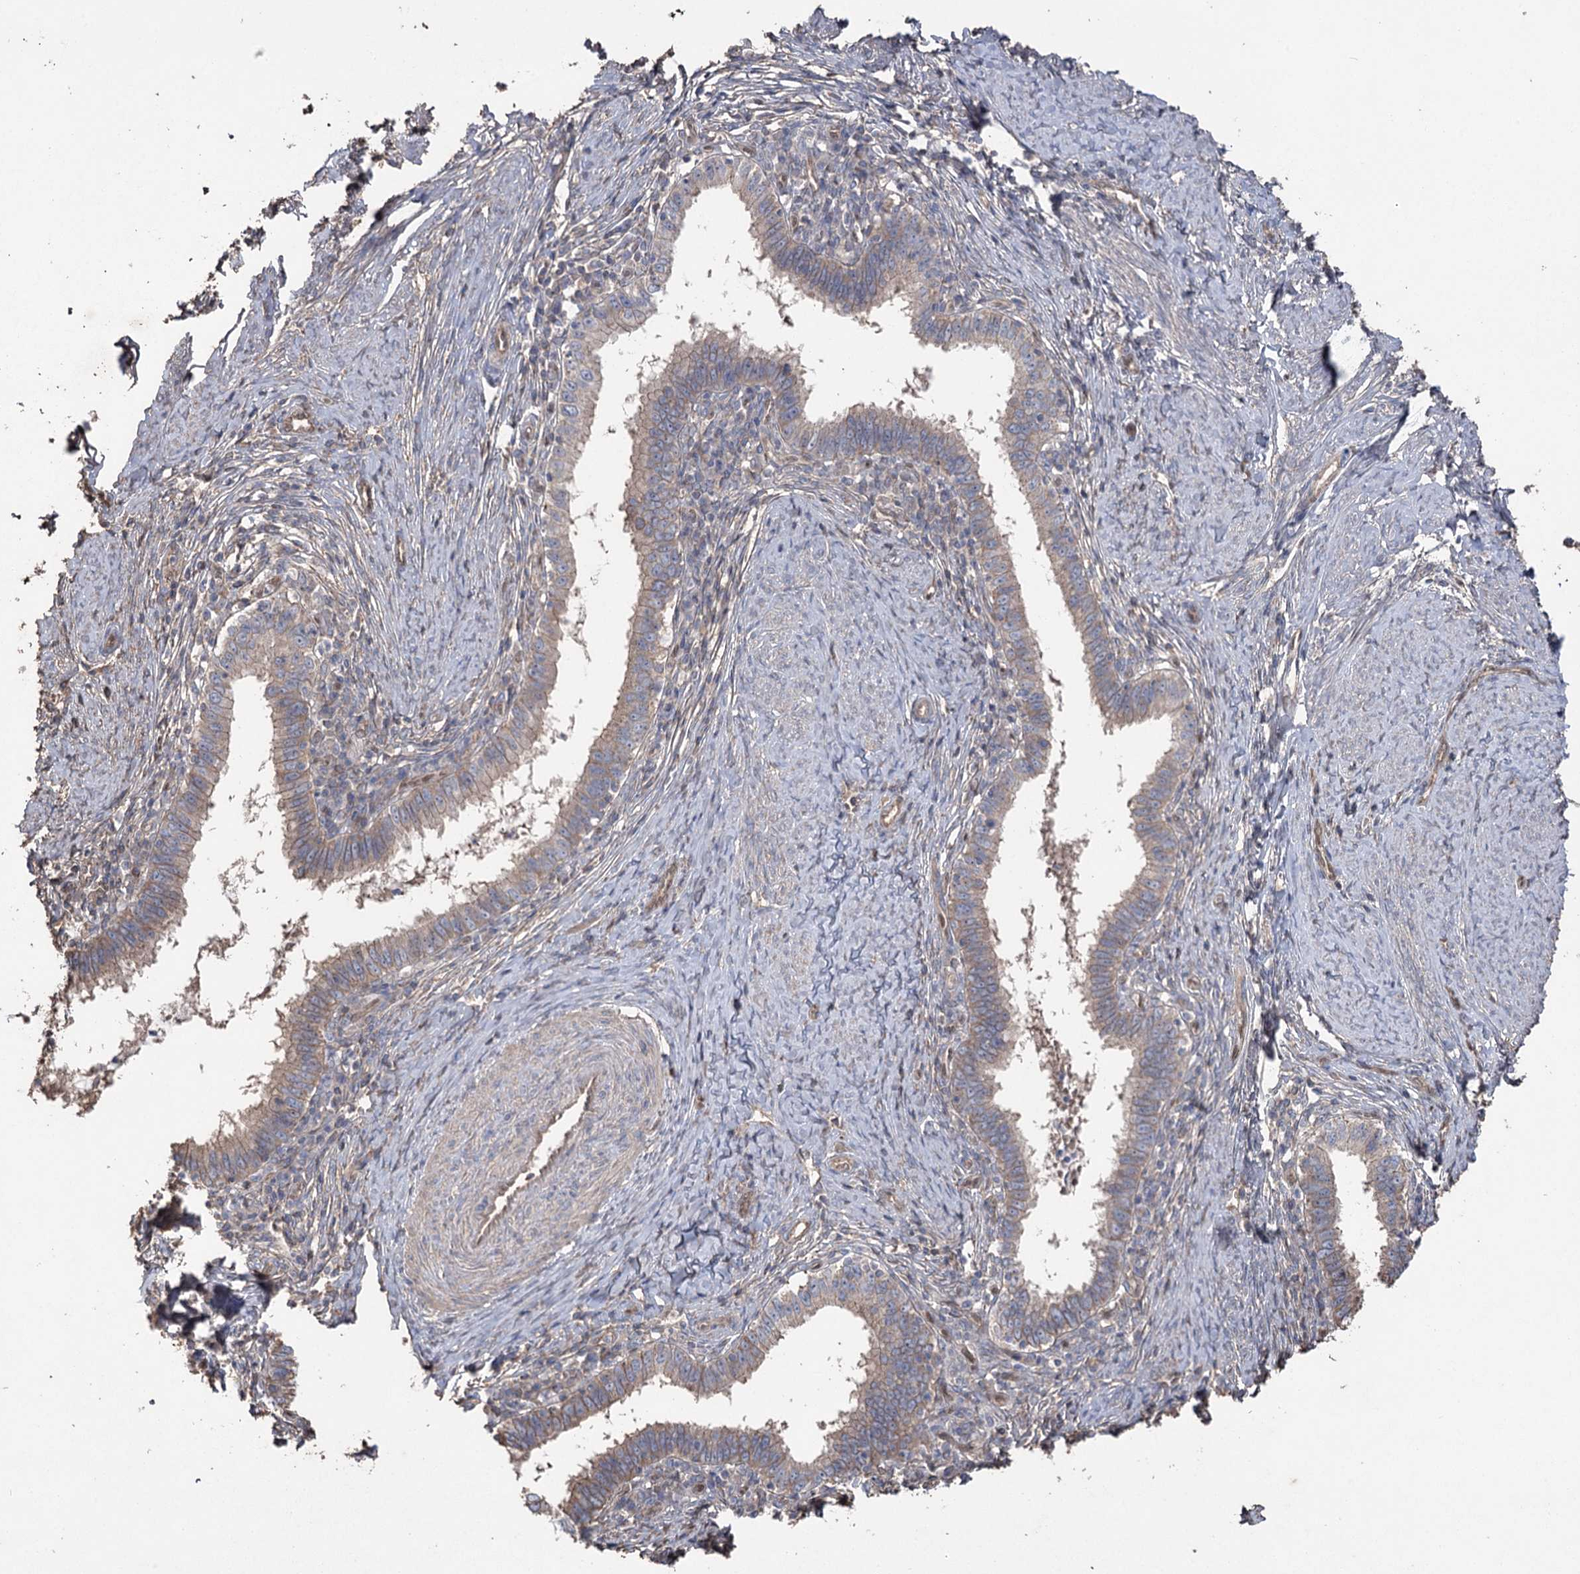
{"staining": {"intensity": "weak", "quantity": "25%-75%", "location": "cytoplasmic/membranous"}, "tissue": "cervical cancer", "cell_type": "Tumor cells", "image_type": "cancer", "snomed": [{"axis": "morphology", "description": "Adenocarcinoma, NOS"}, {"axis": "topography", "description": "Cervix"}], "caption": "Adenocarcinoma (cervical) stained for a protein exhibits weak cytoplasmic/membranous positivity in tumor cells.", "gene": "FAM13B", "patient": {"sex": "female", "age": 36}}